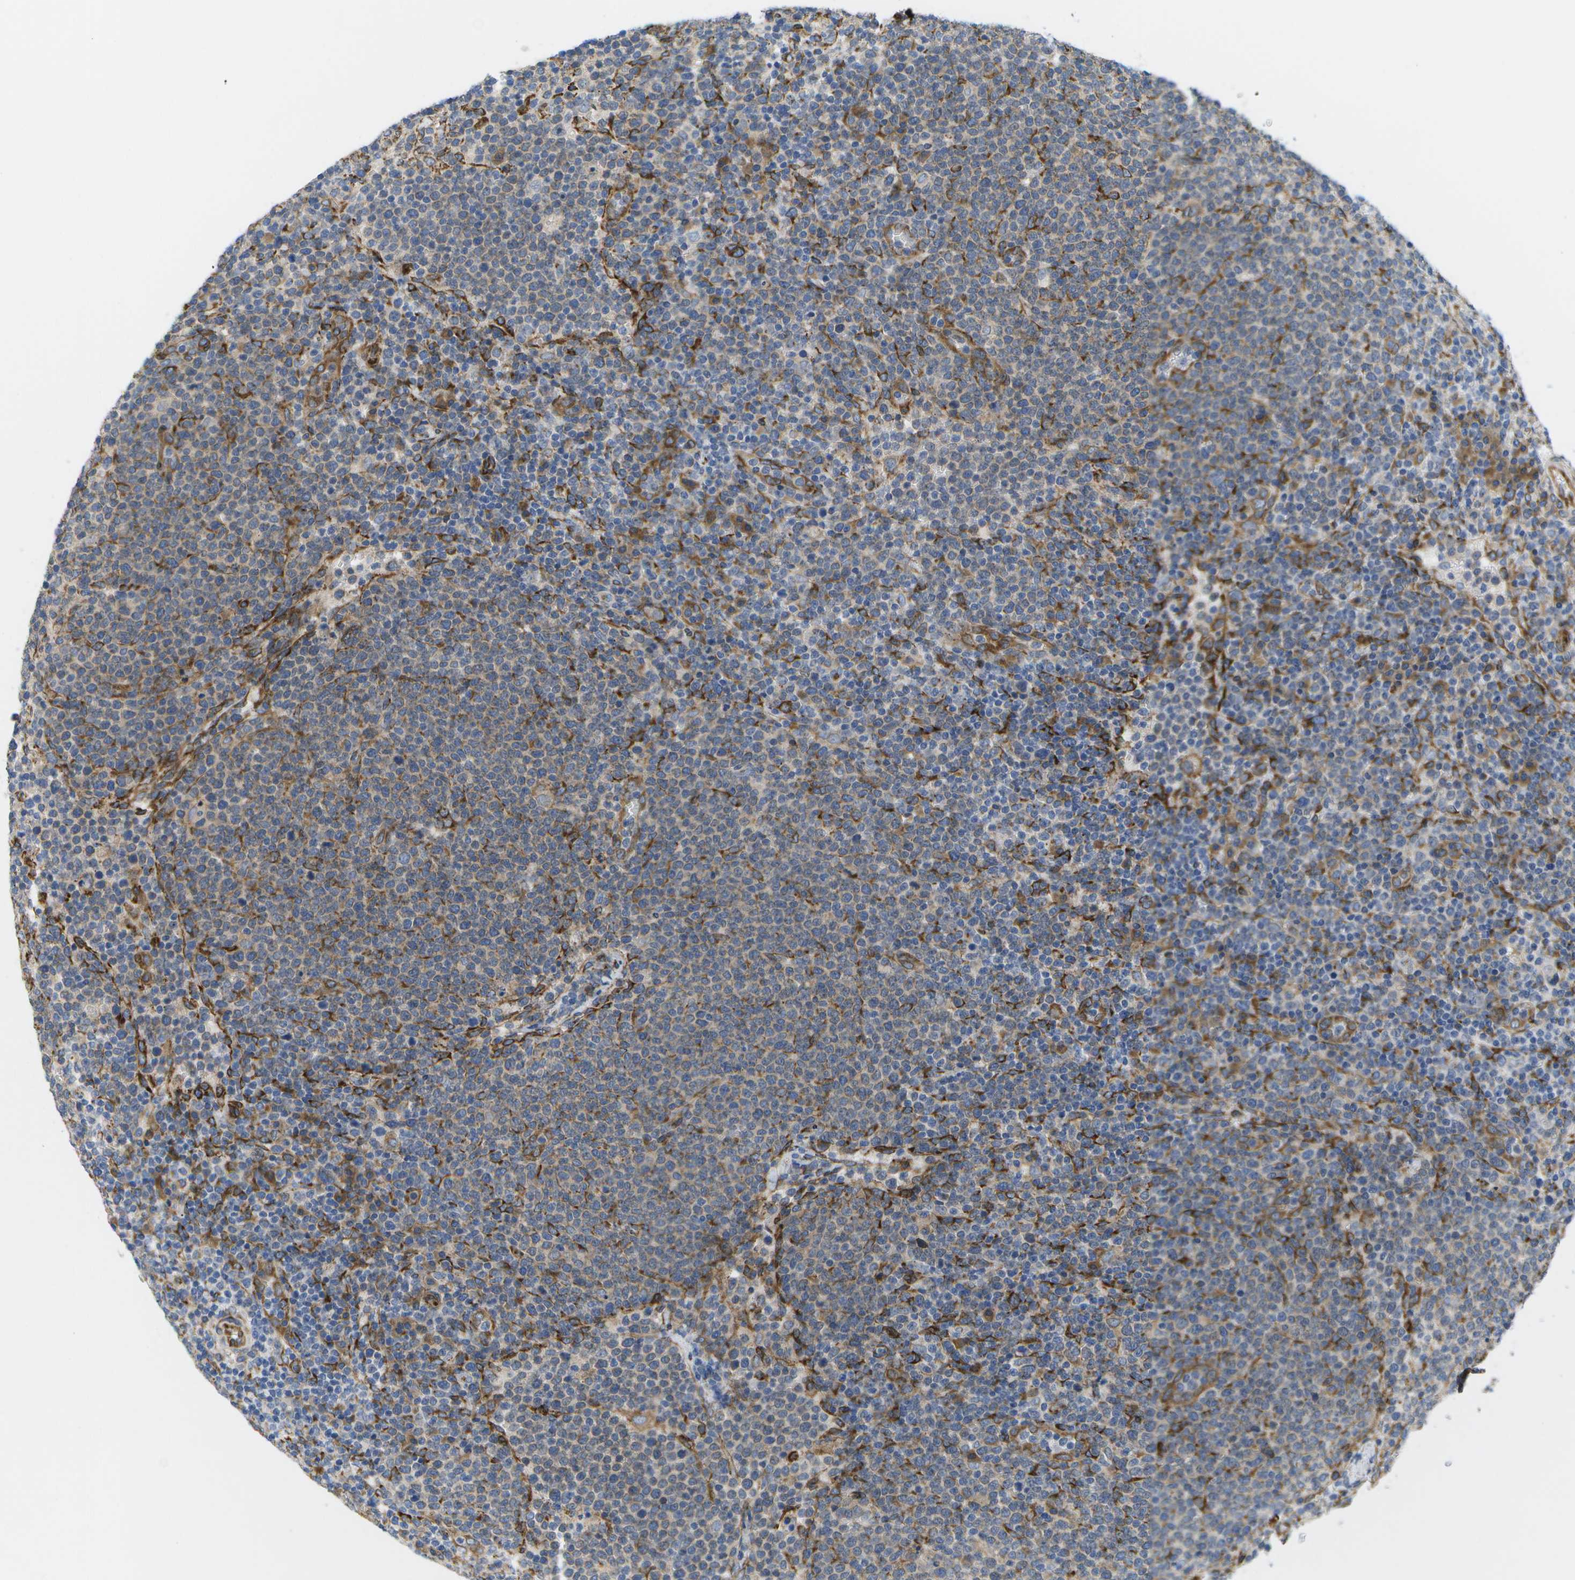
{"staining": {"intensity": "moderate", "quantity": "25%-75%", "location": "cytoplasmic/membranous"}, "tissue": "lymphoma", "cell_type": "Tumor cells", "image_type": "cancer", "snomed": [{"axis": "morphology", "description": "Malignant lymphoma, non-Hodgkin's type, High grade"}, {"axis": "topography", "description": "Lymph node"}], "caption": "Protein positivity by immunohistochemistry (IHC) demonstrates moderate cytoplasmic/membranous positivity in approximately 25%-75% of tumor cells in lymphoma.", "gene": "ZDHHC17", "patient": {"sex": "male", "age": 61}}